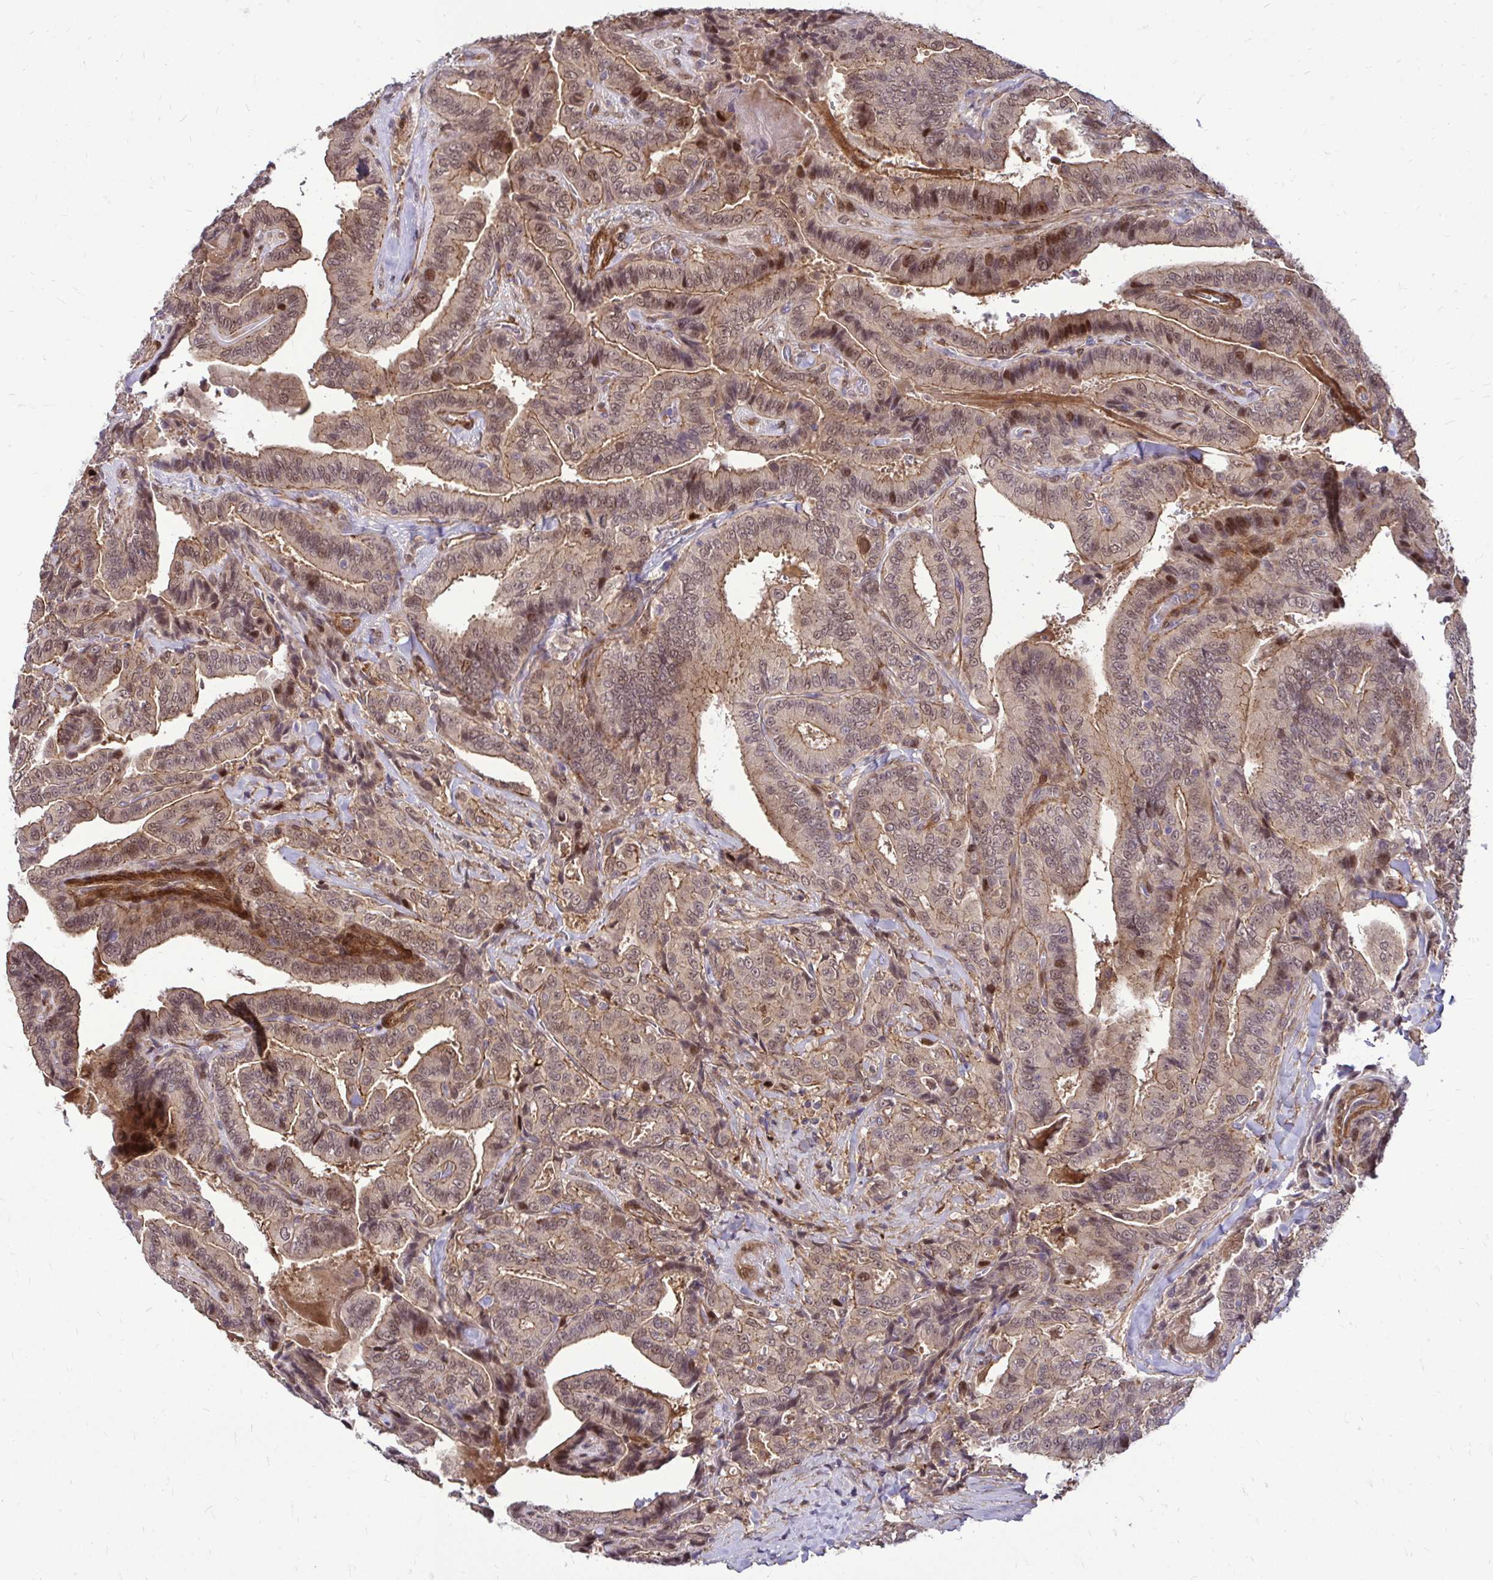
{"staining": {"intensity": "moderate", "quantity": "25%-75%", "location": "cytoplasmic/membranous,nuclear"}, "tissue": "thyroid cancer", "cell_type": "Tumor cells", "image_type": "cancer", "snomed": [{"axis": "morphology", "description": "Papillary adenocarcinoma, NOS"}, {"axis": "topography", "description": "Thyroid gland"}], "caption": "Brown immunohistochemical staining in thyroid cancer shows moderate cytoplasmic/membranous and nuclear staining in about 25%-75% of tumor cells.", "gene": "TRIP6", "patient": {"sex": "male", "age": 61}}